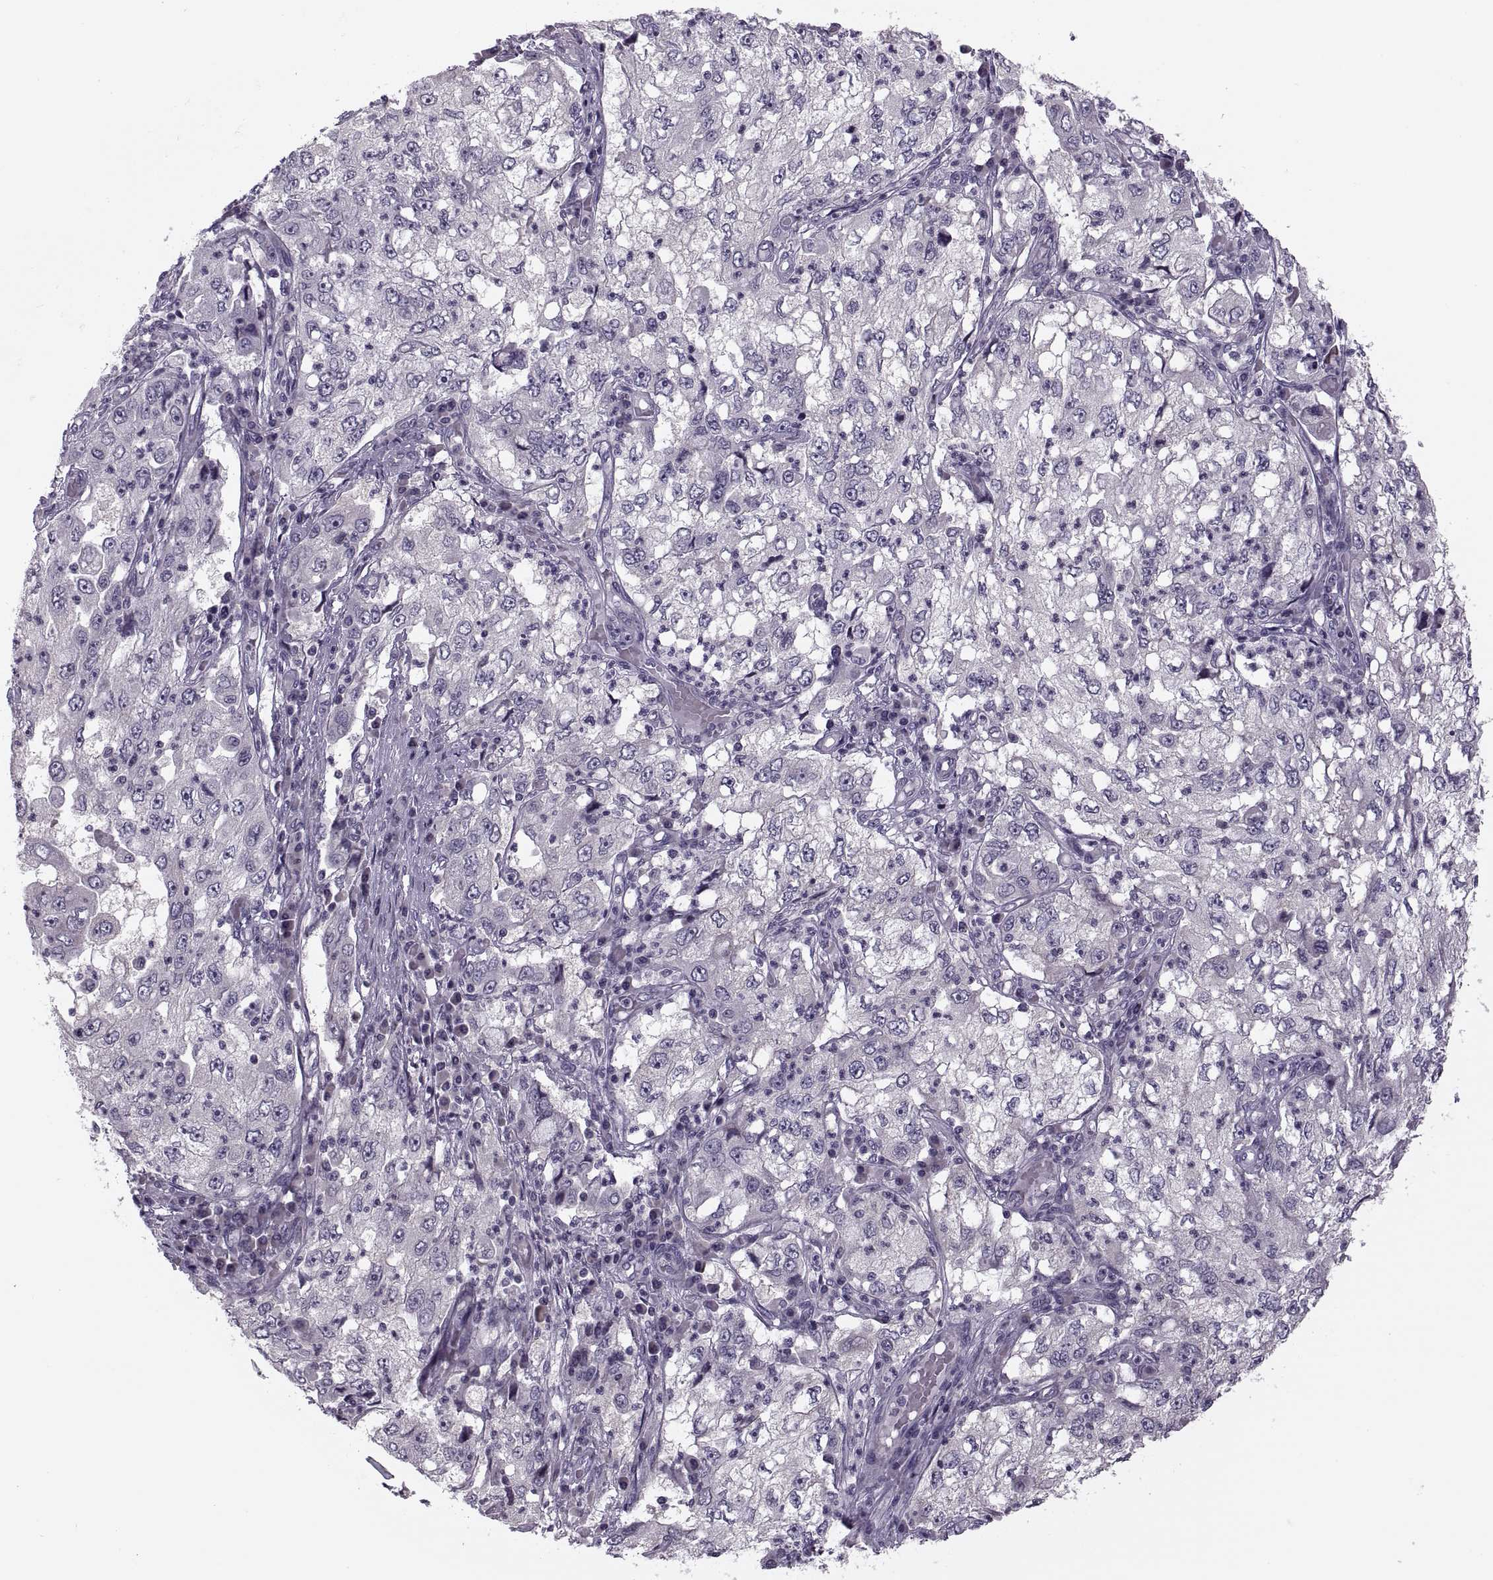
{"staining": {"intensity": "negative", "quantity": "none", "location": "none"}, "tissue": "cervical cancer", "cell_type": "Tumor cells", "image_type": "cancer", "snomed": [{"axis": "morphology", "description": "Squamous cell carcinoma, NOS"}, {"axis": "topography", "description": "Cervix"}], "caption": "This is an immunohistochemistry (IHC) micrograph of human cervical cancer. There is no expression in tumor cells.", "gene": "PRSS54", "patient": {"sex": "female", "age": 36}}